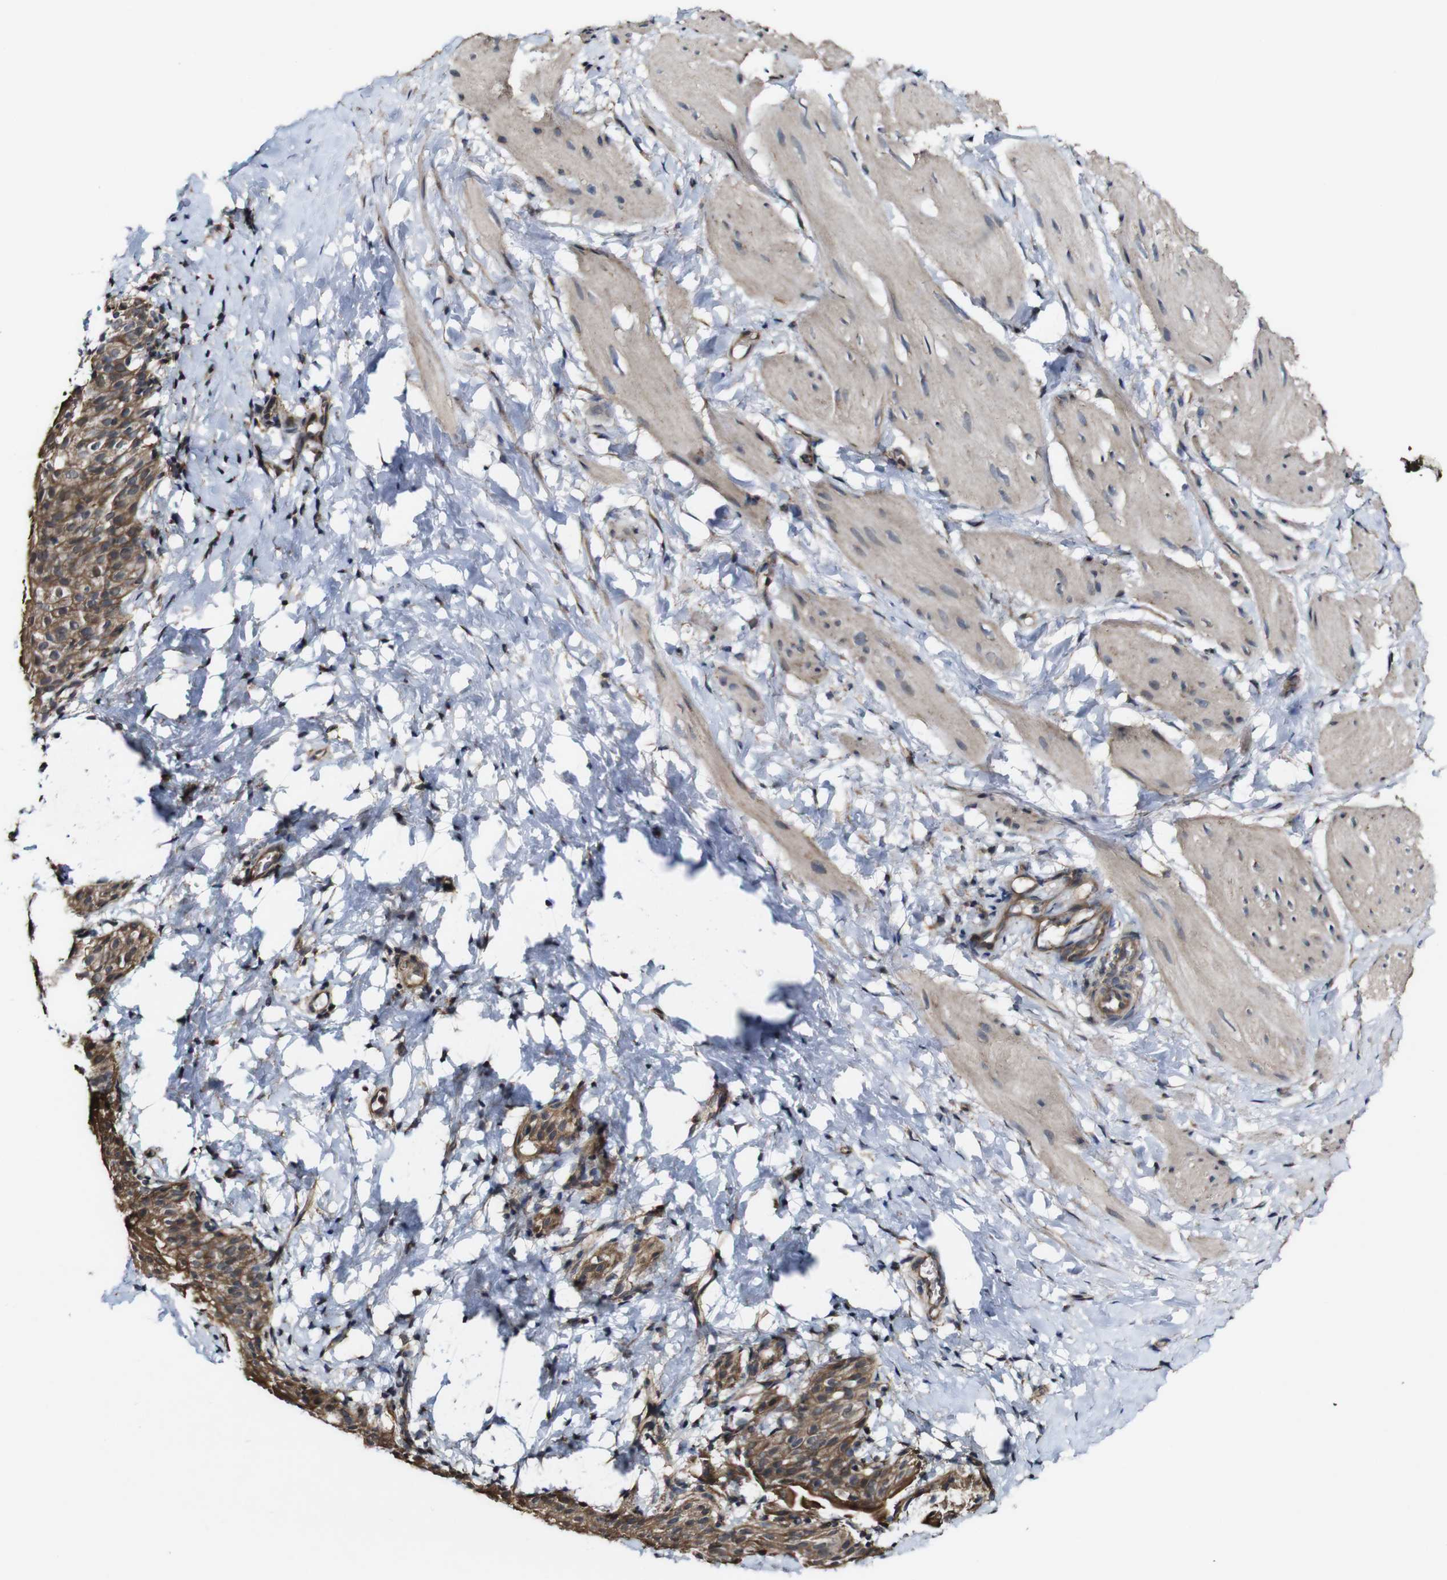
{"staining": {"intensity": "moderate", "quantity": "25%-75%", "location": "cytoplasmic/membranous"}, "tissue": "smooth muscle", "cell_type": "Smooth muscle cells", "image_type": "normal", "snomed": [{"axis": "morphology", "description": "Normal tissue, NOS"}, {"axis": "topography", "description": "Smooth muscle"}], "caption": "Protein expression analysis of normal human smooth muscle reveals moderate cytoplasmic/membranous expression in approximately 25%-75% of smooth muscle cells. (DAB (3,3'-diaminobenzidine) IHC with brightfield microscopy, high magnification).", "gene": "BTN3A3", "patient": {"sex": "male", "age": 16}}